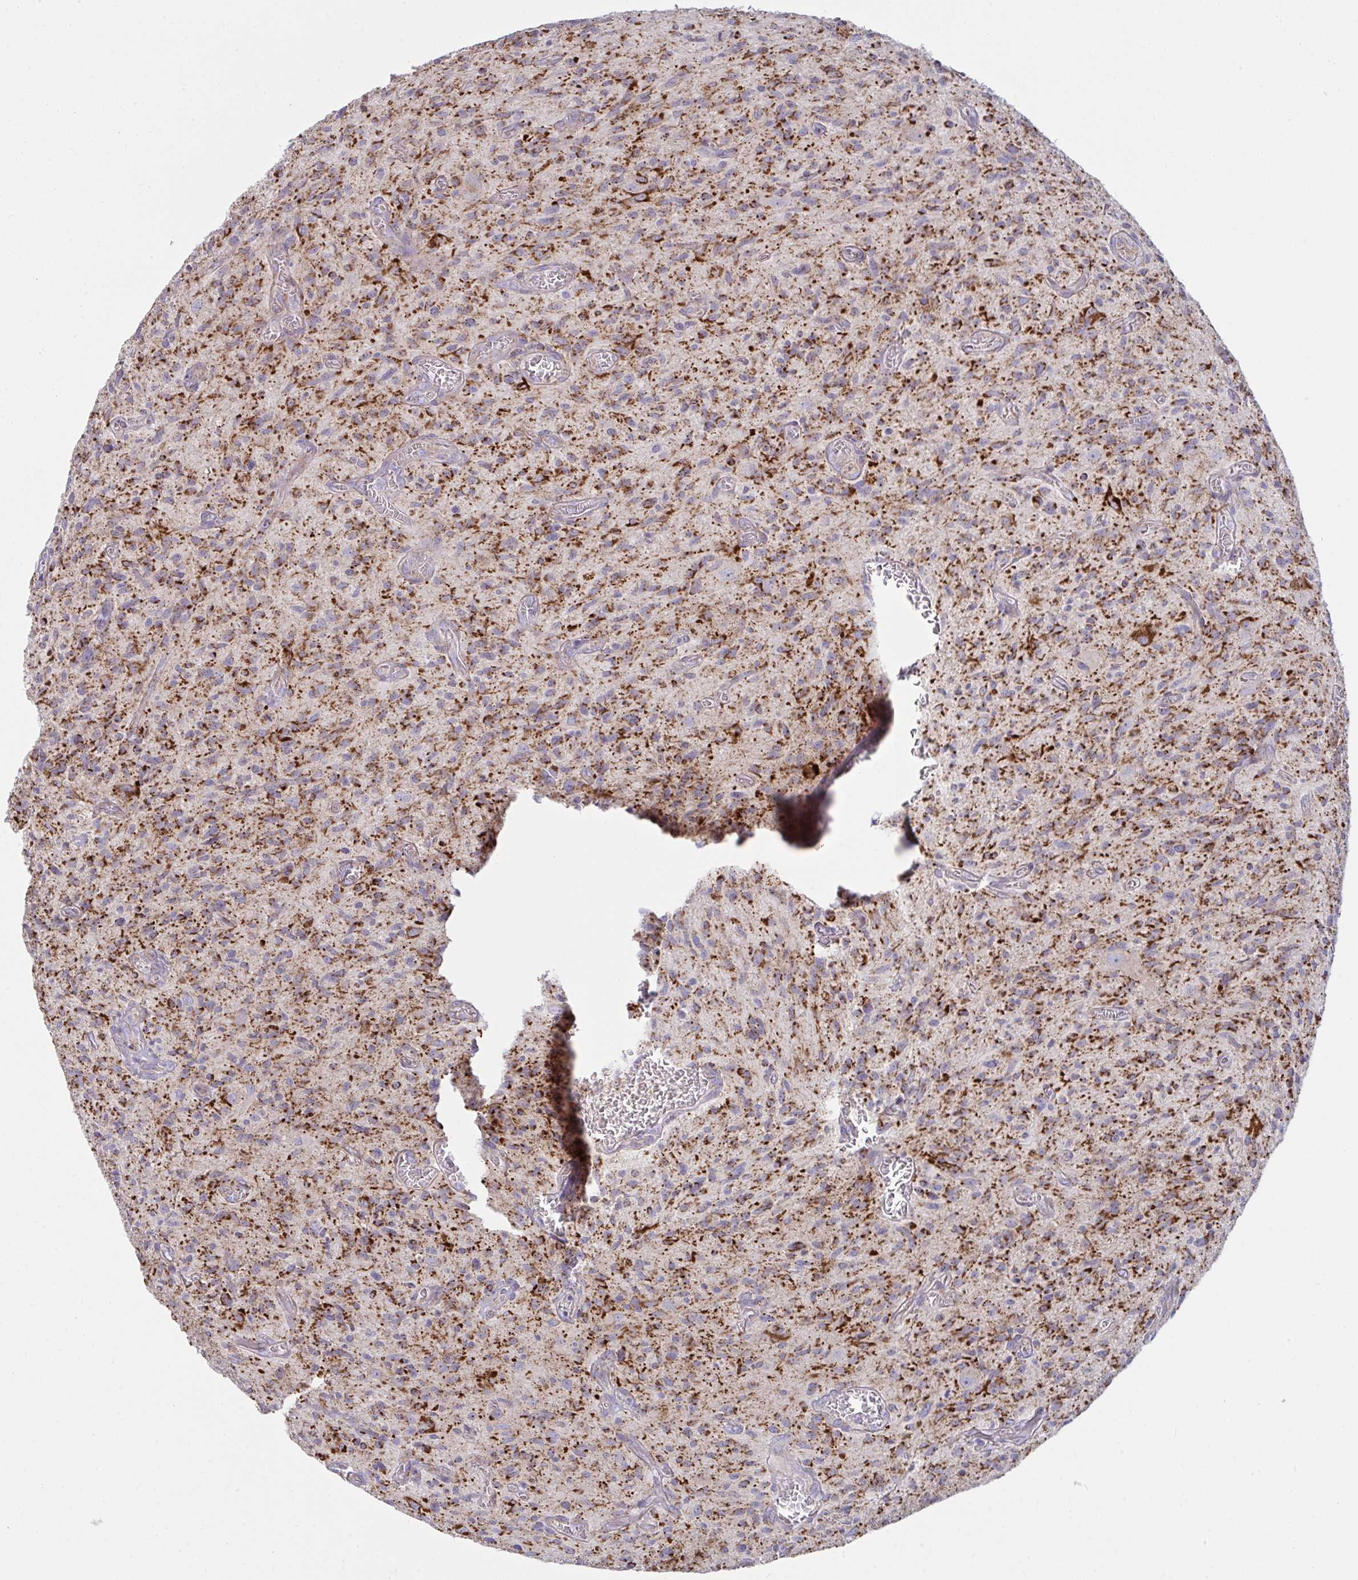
{"staining": {"intensity": "strong", "quantity": "25%-75%", "location": "cytoplasmic/membranous"}, "tissue": "glioma", "cell_type": "Tumor cells", "image_type": "cancer", "snomed": [{"axis": "morphology", "description": "Glioma, malignant, High grade"}, {"axis": "topography", "description": "Brain"}], "caption": "Glioma was stained to show a protein in brown. There is high levels of strong cytoplasmic/membranous expression in approximately 25%-75% of tumor cells.", "gene": "MICOS10", "patient": {"sex": "male", "age": 75}}